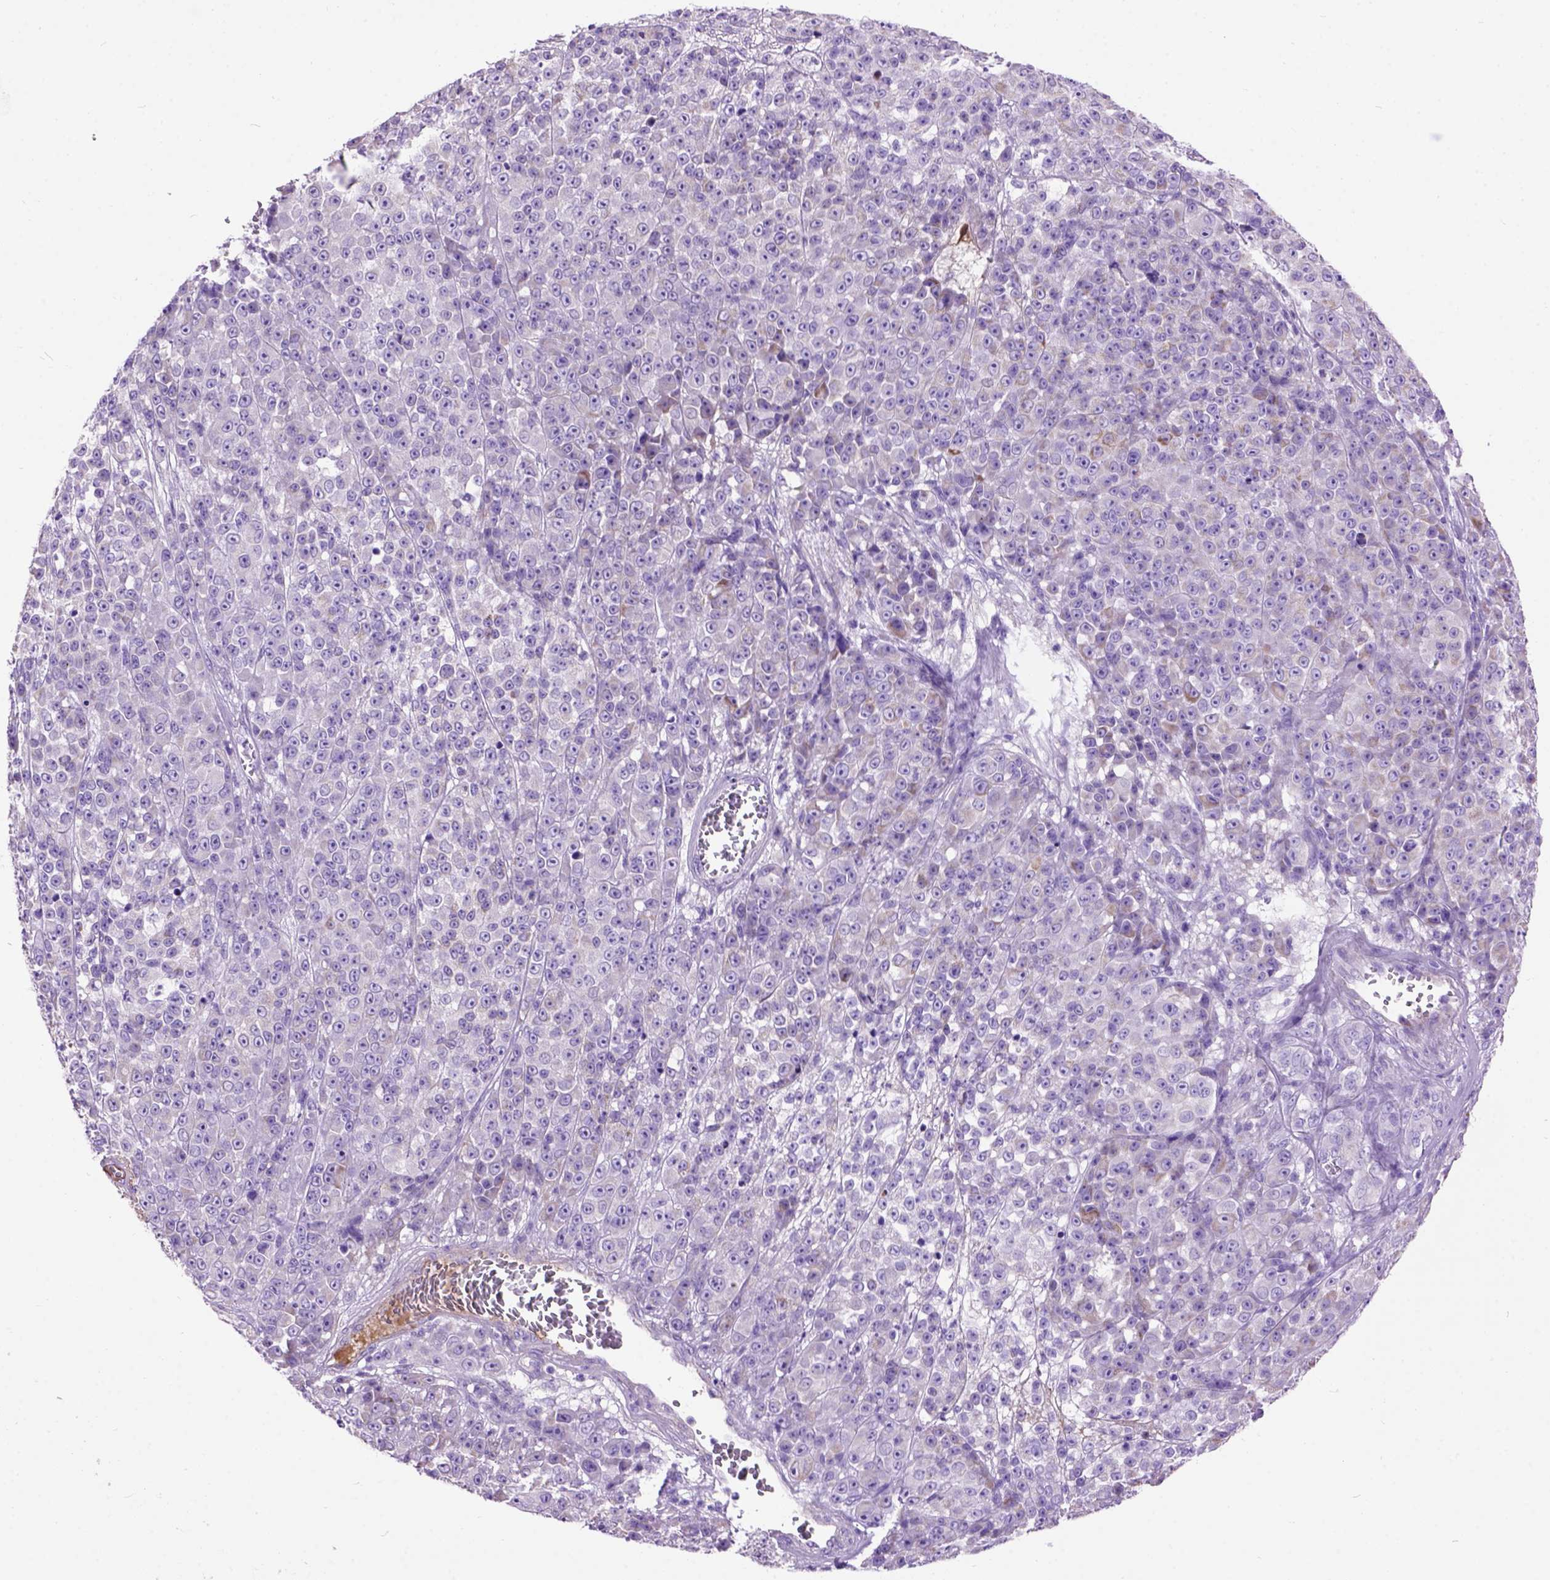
{"staining": {"intensity": "weak", "quantity": "<25%", "location": "cytoplasmic/membranous"}, "tissue": "melanoma", "cell_type": "Tumor cells", "image_type": "cancer", "snomed": [{"axis": "morphology", "description": "Malignant melanoma, NOS"}, {"axis": "topography", "description": "Skin"}, {"axis": "topography", "description": "Skin of back"}], "caption": "This image is of malignant melanoma stained with immunohistochemistry to label a protein in brown with the nuclei are counter-stained blue. There is no expression in tumor cells.", "gene": "MAPT", "patient": {"sex": "male", "age": 91}}